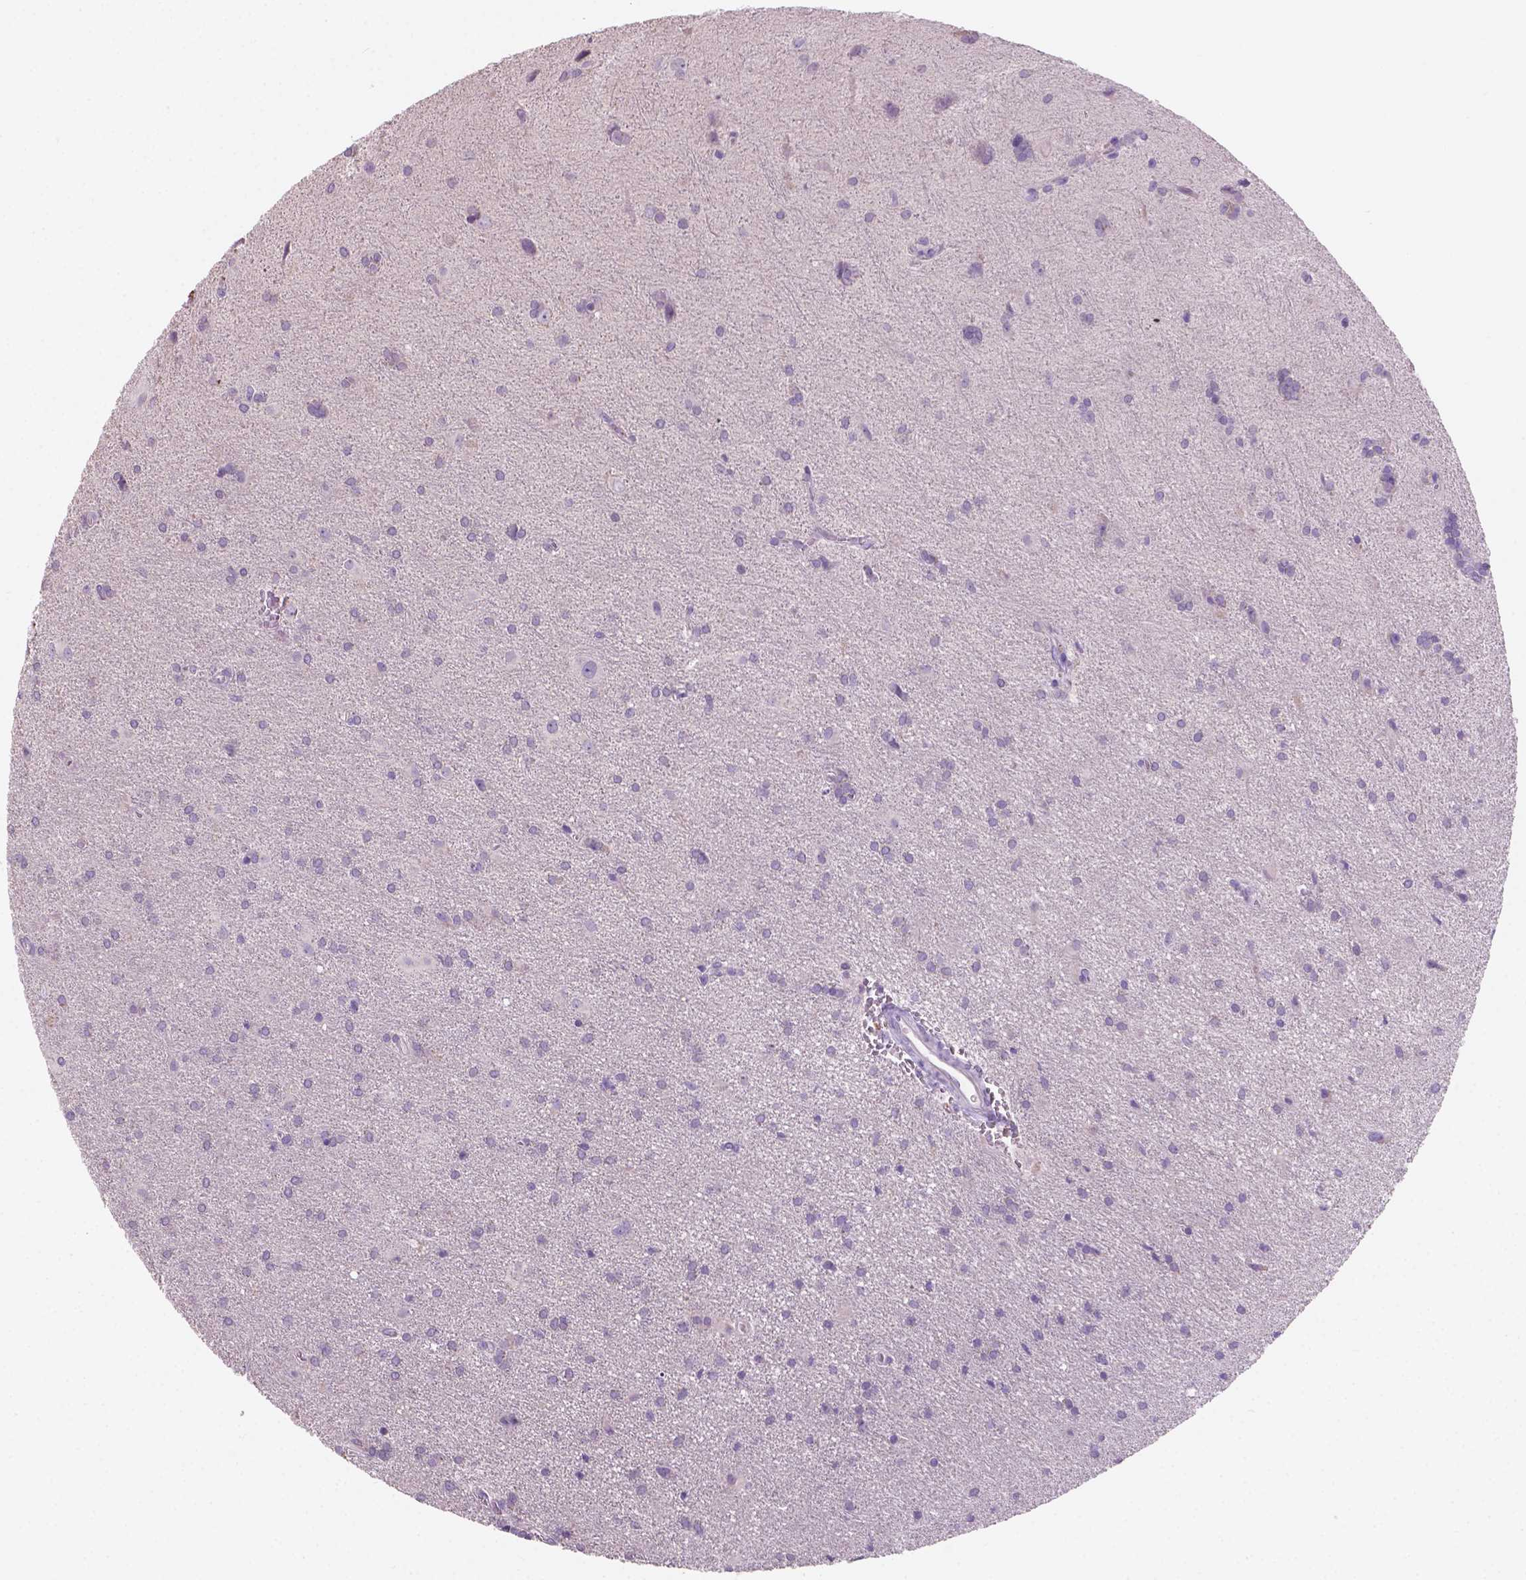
{"staining": {"intensity": "negative", "quantity": "none", "location": "none"}, "tissue": "glioma", "cell_type": "Tumor cells", "image_type": "cancer", "snomed": [{"axis": "morphology", "description": "Glioma, malignant, Low grade"}, {"axis": "topography", "description": "Brain"}], "caption": "Tumor cells show no significant staining in glioma. Nuclei are stained in blue.", "gene": "SBSN", "patient": {"sex": "male", "age": 58}}